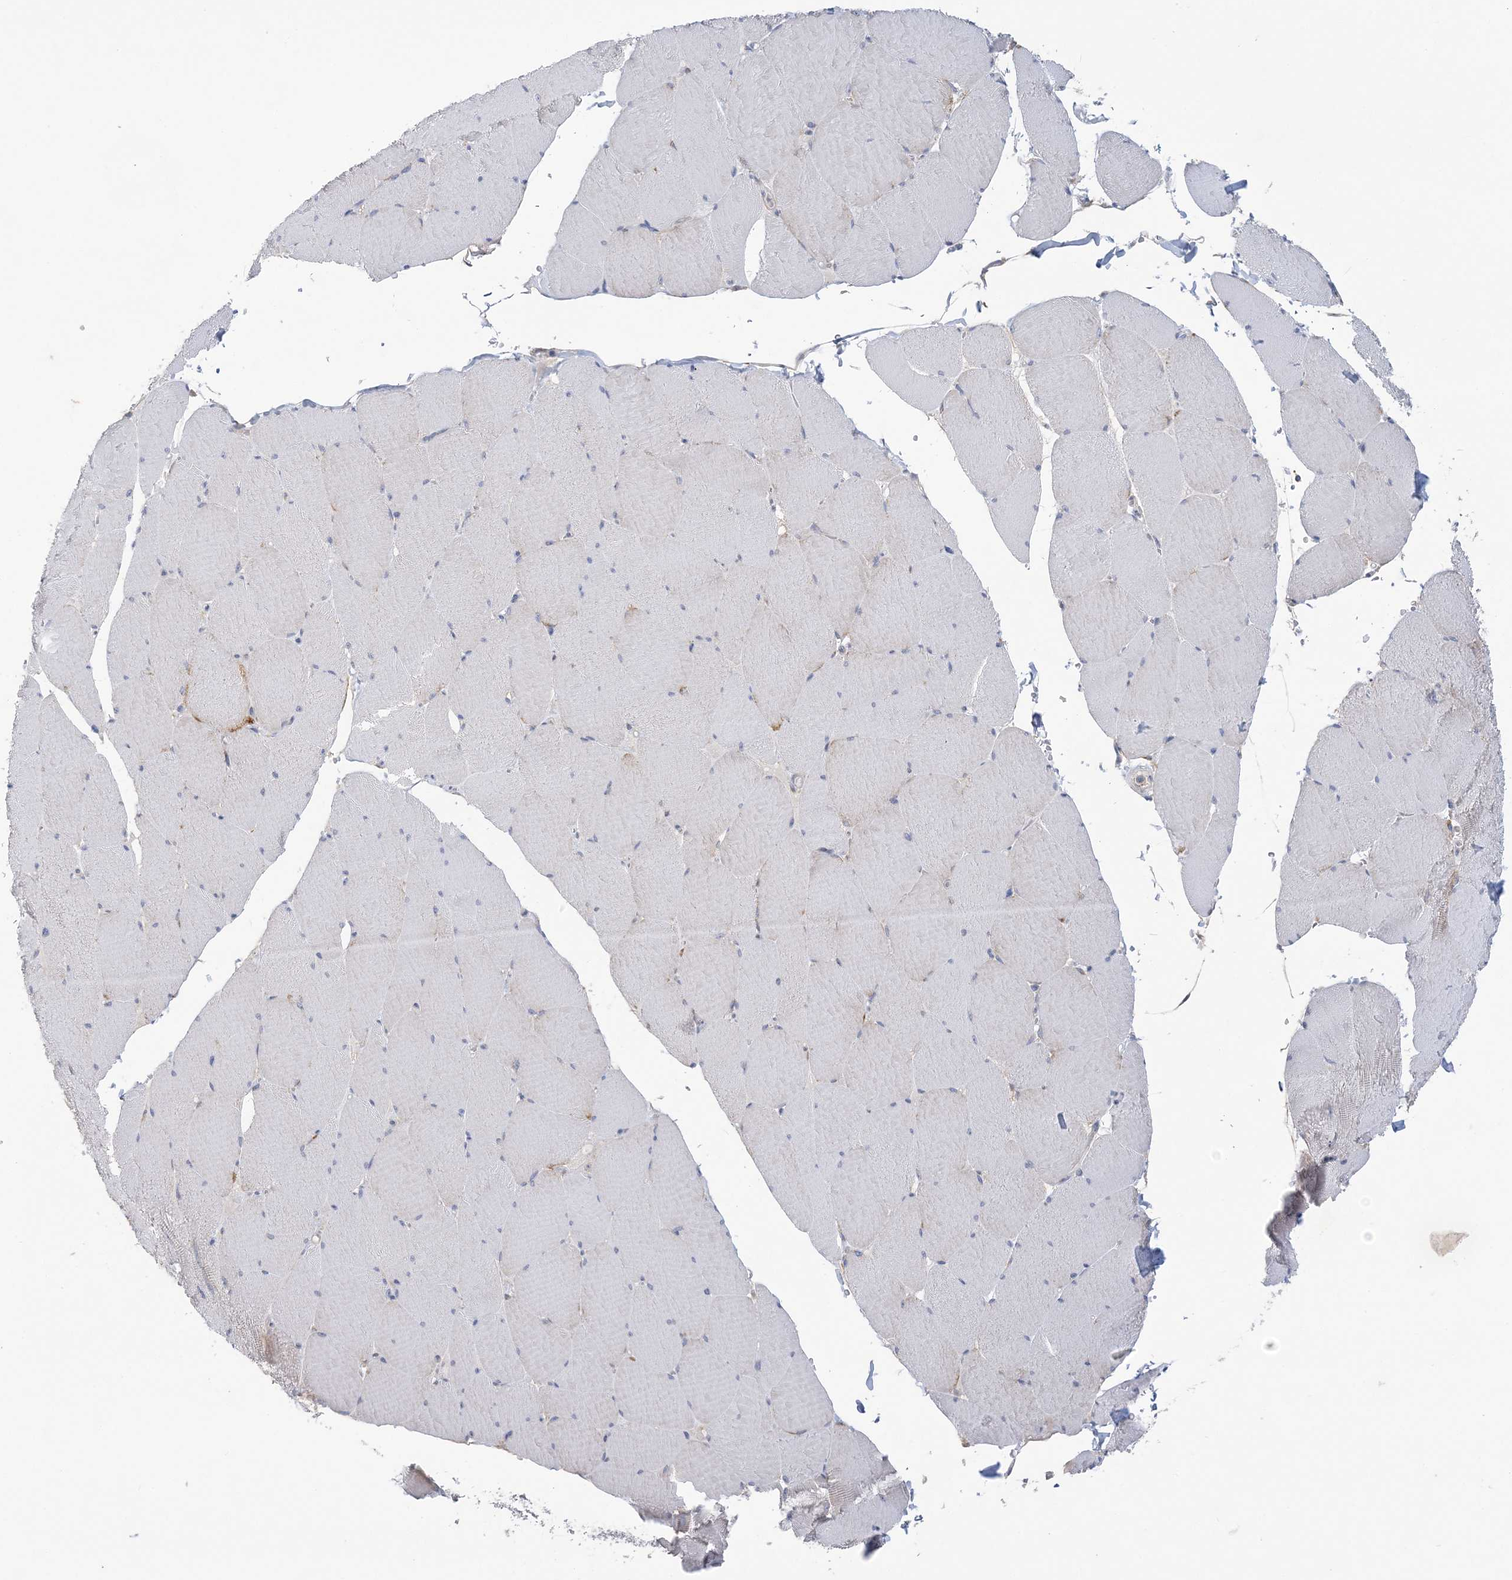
{"staining": {"intensity": "weak", "quantity": "<25%", "location": "cytoplasmic/membranous"}, "tissue": "skeletal muscle", "cell_type": "Myocytes", "image_type": "normal", "snomed": [{"axis": "morphology", "description": "Normal tissue, NOS"}, {"axis": "topography", "description": "Skeletal muscle"}, {"axis": "topography", "description": "Head-Neck"}], "caption": "Immunohistochemistry histopathology image of unremarkable skeletal muscle stained for a protein (brown), which demonstrates no positivity in myocytes.", "gene": "ANKRD35", "patient": {"sex": "male", "age": 66}}